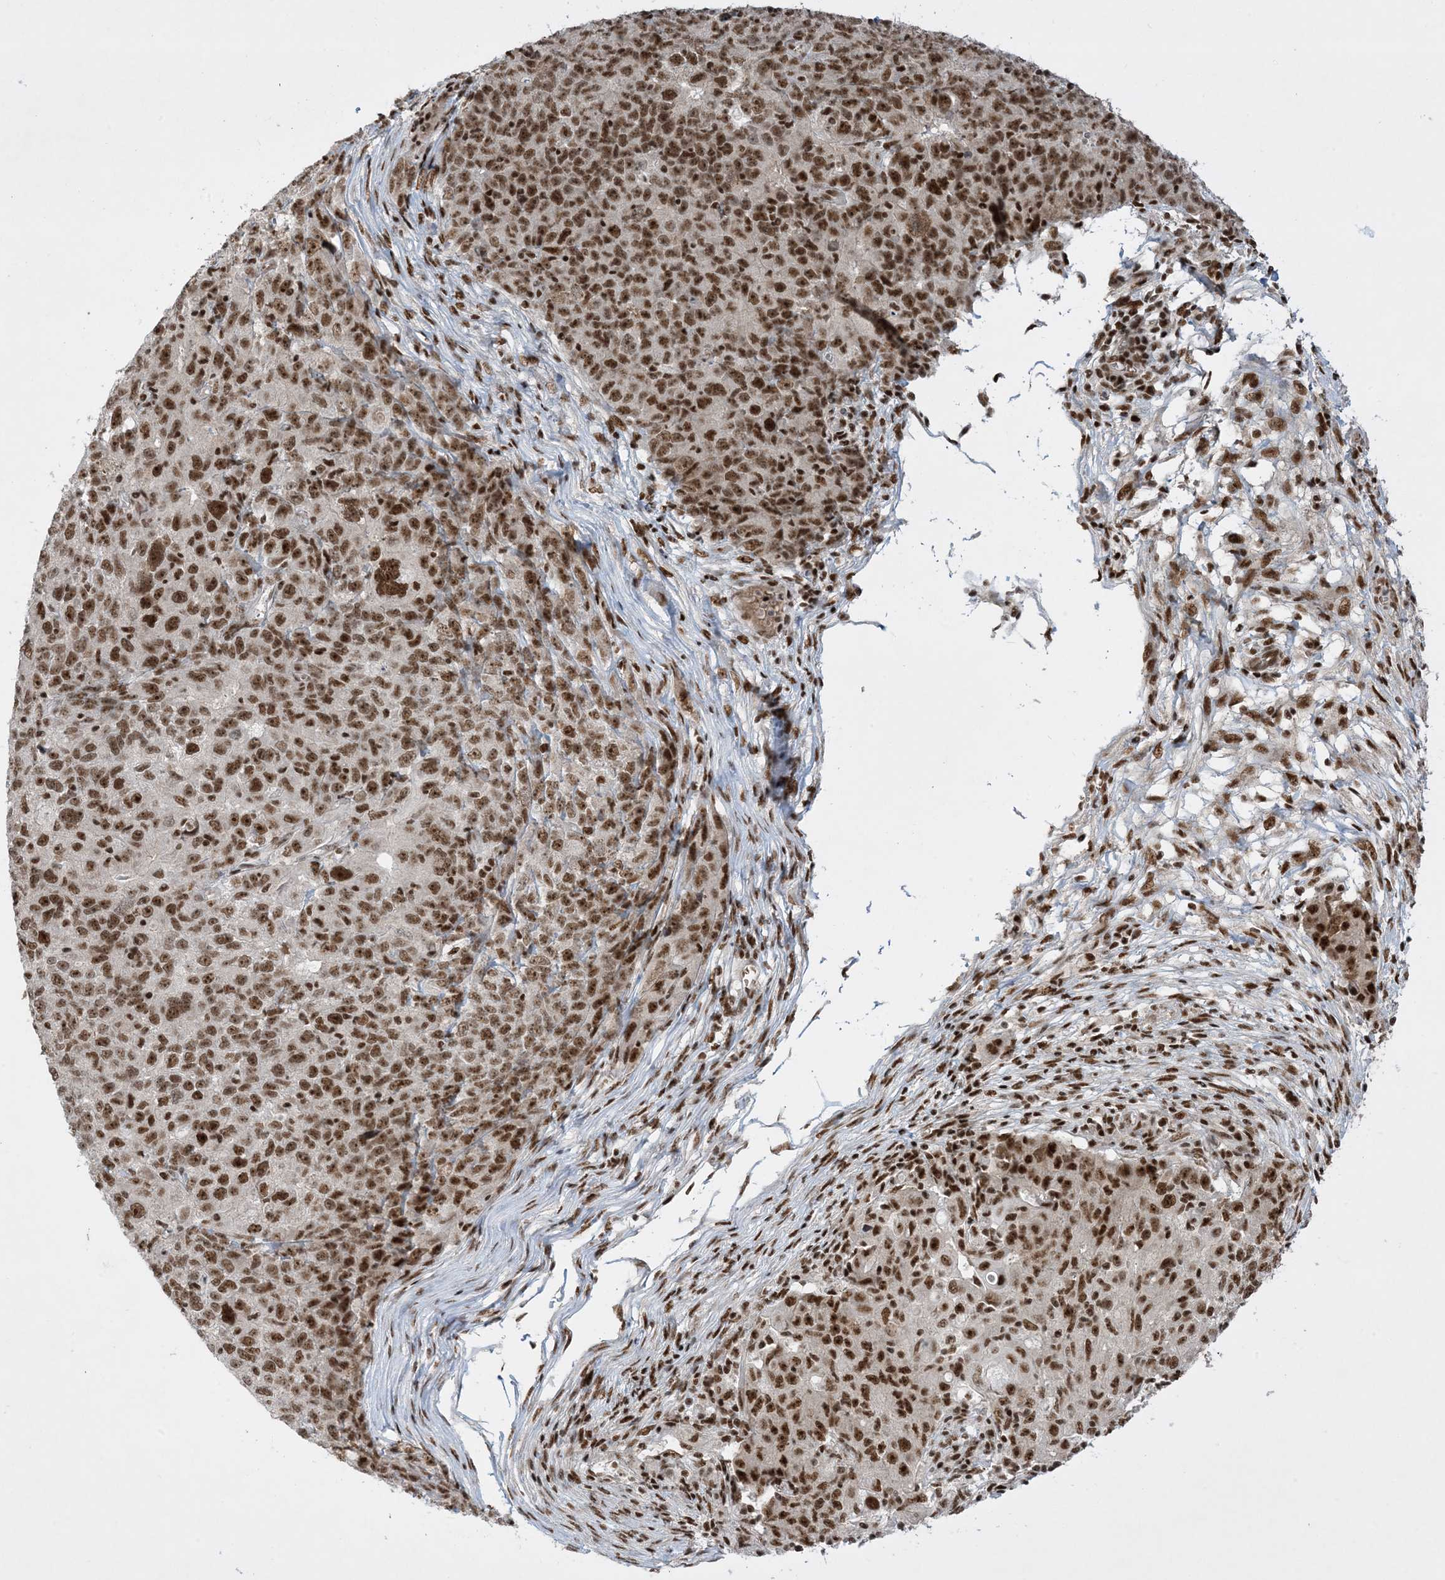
{"staining": {"intensity": "moderate", "quantity": ">75%", "location": "nuclear"}, "tissue": "ovarian cancer", "cell_type": "Tumor cells", "image_type": "cancer", "snomed": [{"axis": "morphology", "description": "Carcinoma, endometroid"}, {"axis": "topography", "description": "Ovary"}], "caption": "Immunohistochemical staining of human ovarian endometroid carcinoma demonstrates medium levels of moderate nuclear protein expression in about >75% of tumor cells.", "gene": "PPIL2", "patient": {"sex": "female", "age": 42}}